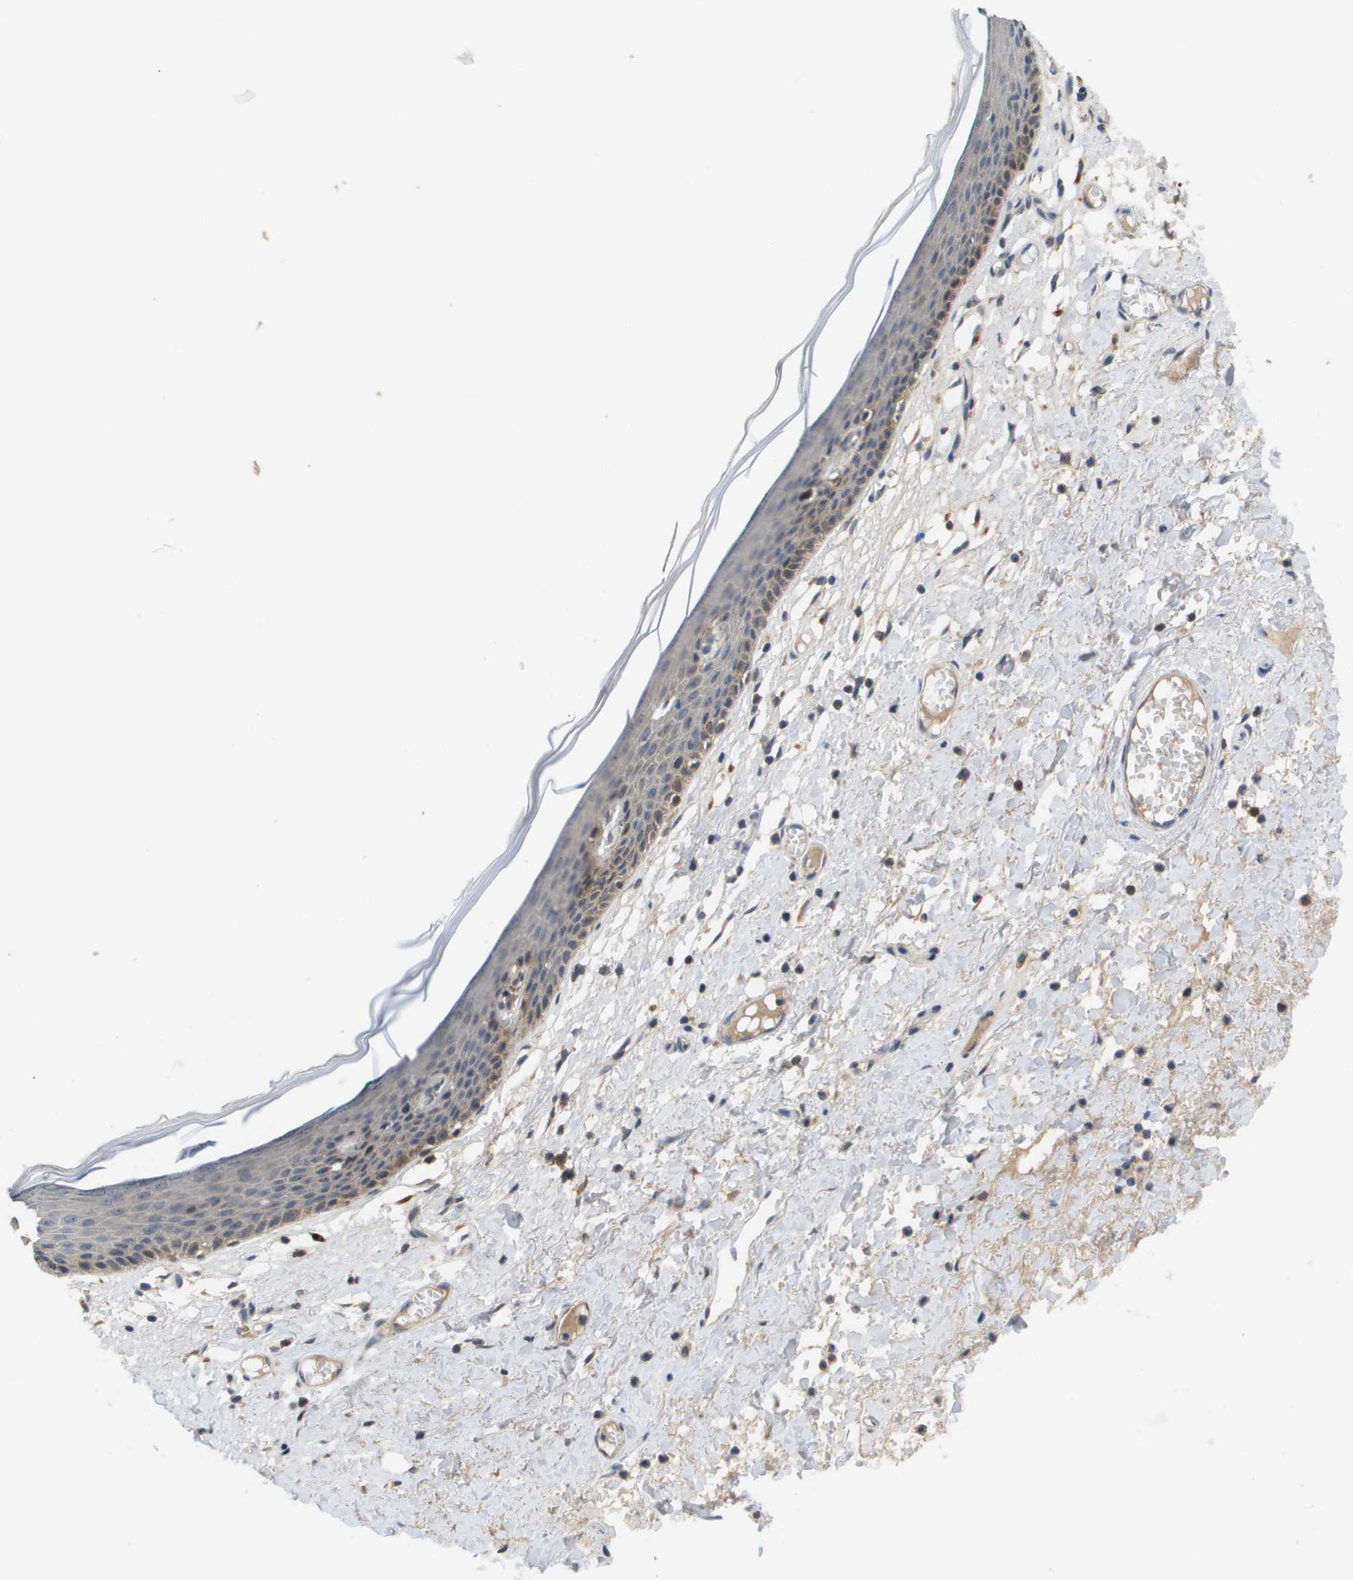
{"staining": {"intensity": "weak", "quantity": "<25%", "location": "cytoplasmic/membranous"}, "tissue": "skin", "cell_type": "Epidermal cells", "image_type": "normal", "snomed": [{"axis": "morphology", "description": "Normal tissue, NOS"}, {"axis": "topography", "description": "Vulva"}], "caption": "A micrograph of human skin is negative for staining in epidermal cells.", "gene": "SLC25A20", "patient": {"sex": "female", "age": 54}}